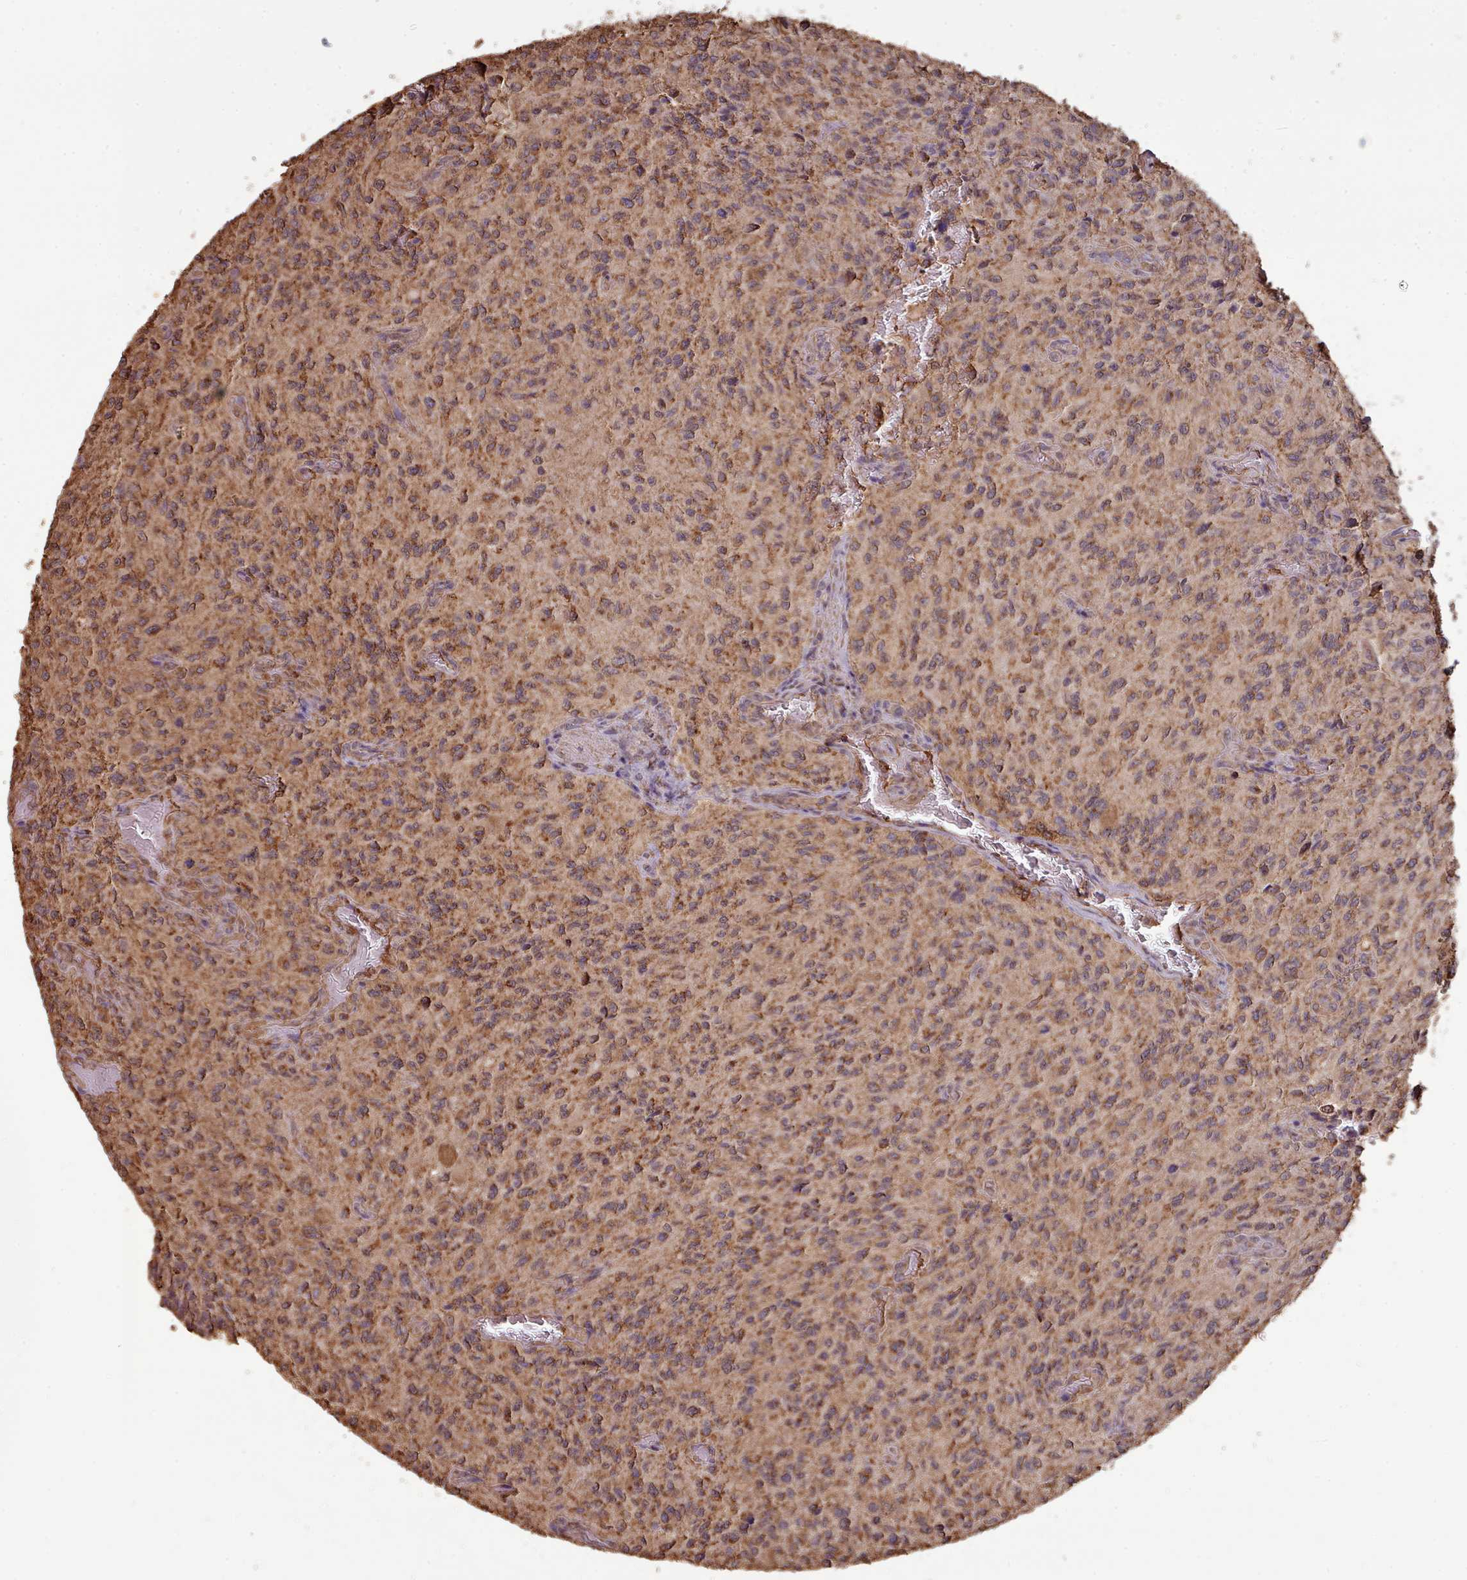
{"staining": {"intensity": "moderate", "quantity": "25%-75%", "location": "cytoplasmic/membranous"}, "tissue": "glioma", "cell_type": "Tumor cells", "image_type": "cancer", "snomed": [{"axis": "morphology", "description": "Normal tissue, NOS"}, {"axis": "morphology", "description": "Glioma, malignant, High grade"}, {"axis": "topography", "description": "Cerebral cortex"}], "caption": "A photomicrograph showing moderate cytoplasmic/membranous staining in approximately 25%-75% of tumor cells in malignant glioma (high-grade), as visualized by brown immunohistochemical staining.", "gene": "METRN", "patient": {"sex": "male", "age": 56}}